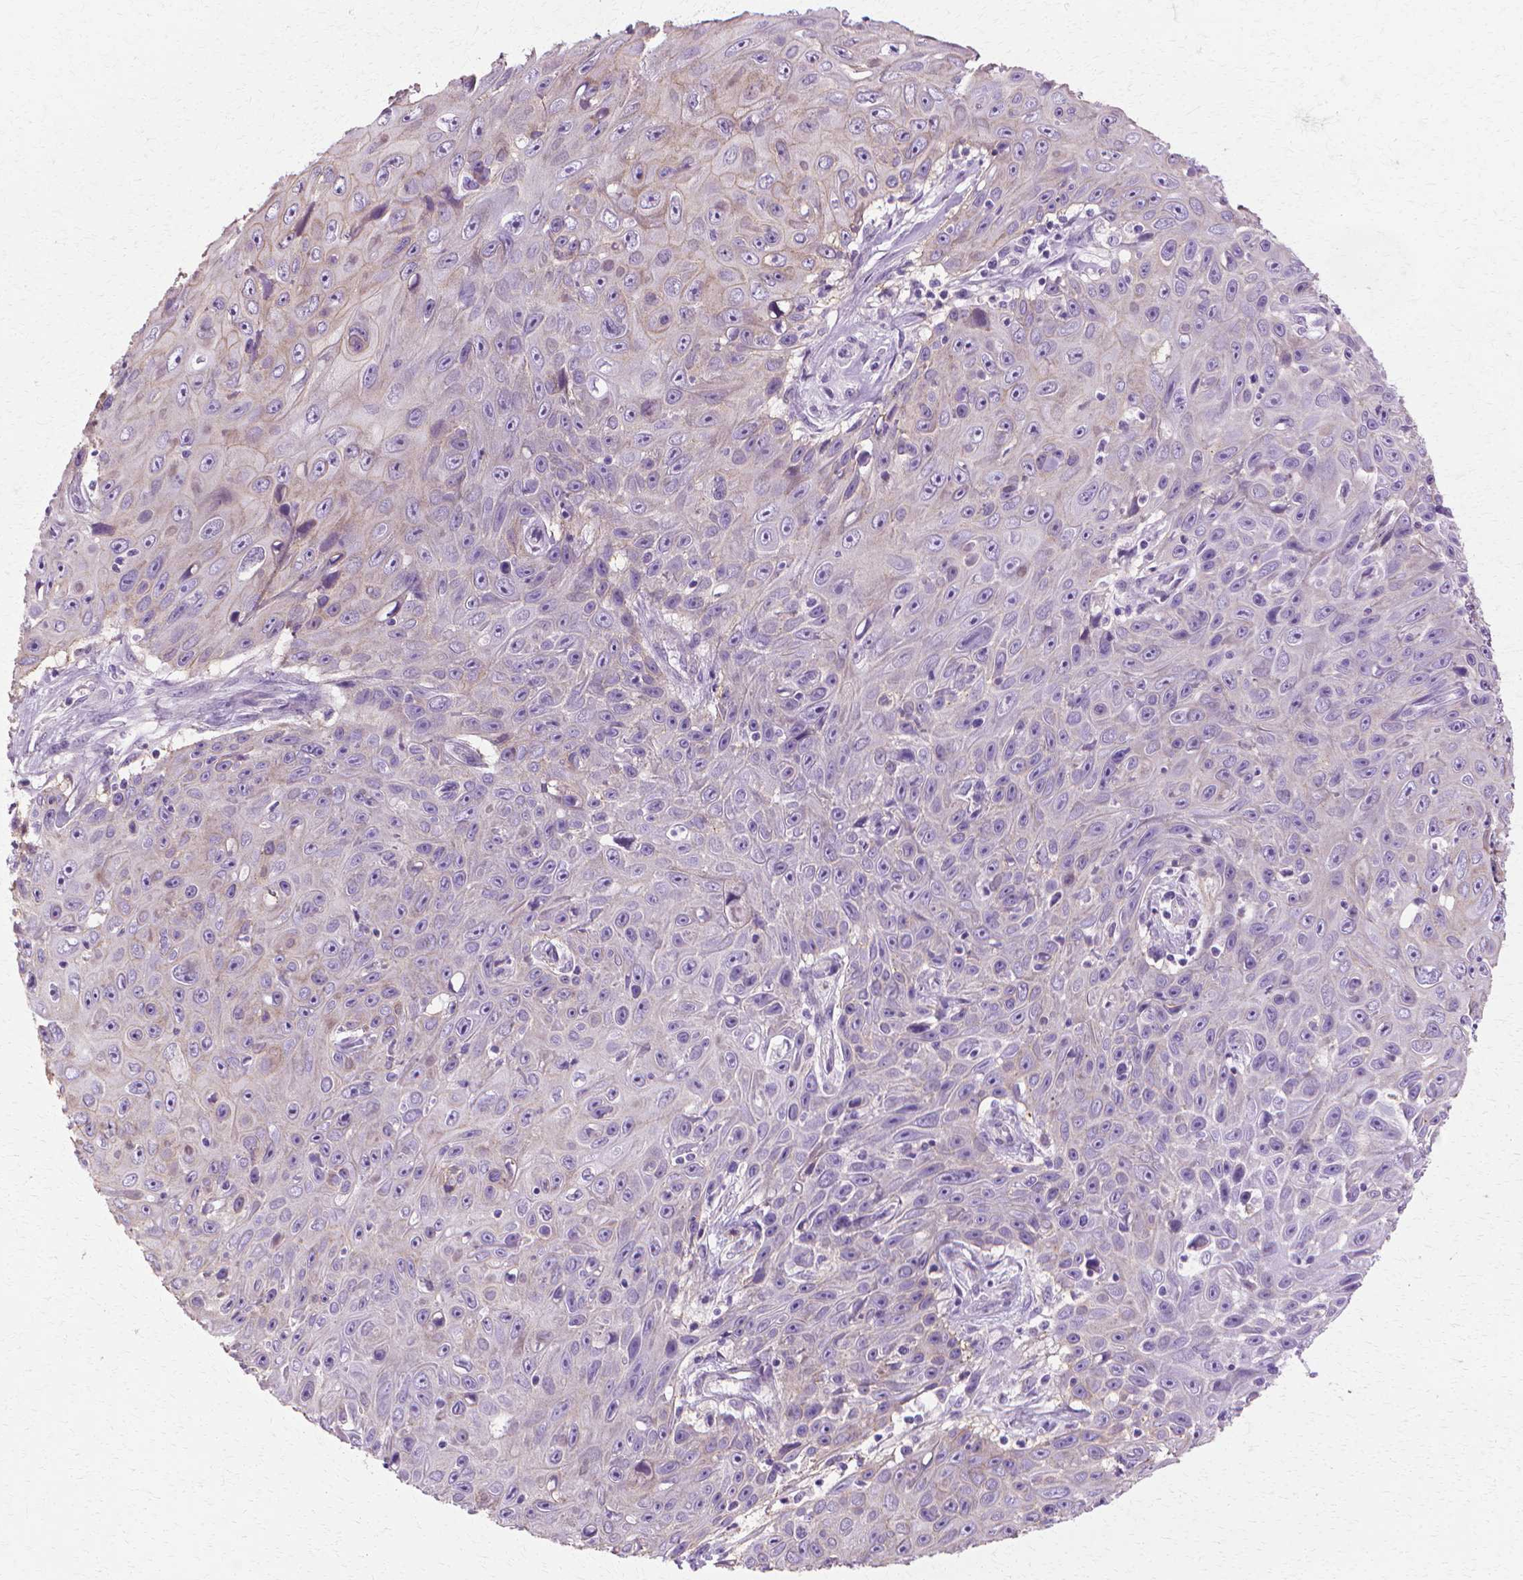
{"staining": {"intensity": "negative", "quantity": "none", "location": "none"}, "tissue": "skin cancer", "cell_type": "Tumor cells", "image_type": "cancer", "snomed": [{"axis": "morphology", "description": "Squamous cell carcinoma, NOS"}, {"axis": "topography", "description": "Skin"}], "caption": "High power microscopy histopathology image of an IHC histopathology image of squamous cell carcinoma (skin), revealing no significant staining in tumor cells.", "gene": "CFAP157", "patient": {"sex": "male", "age": 82}}